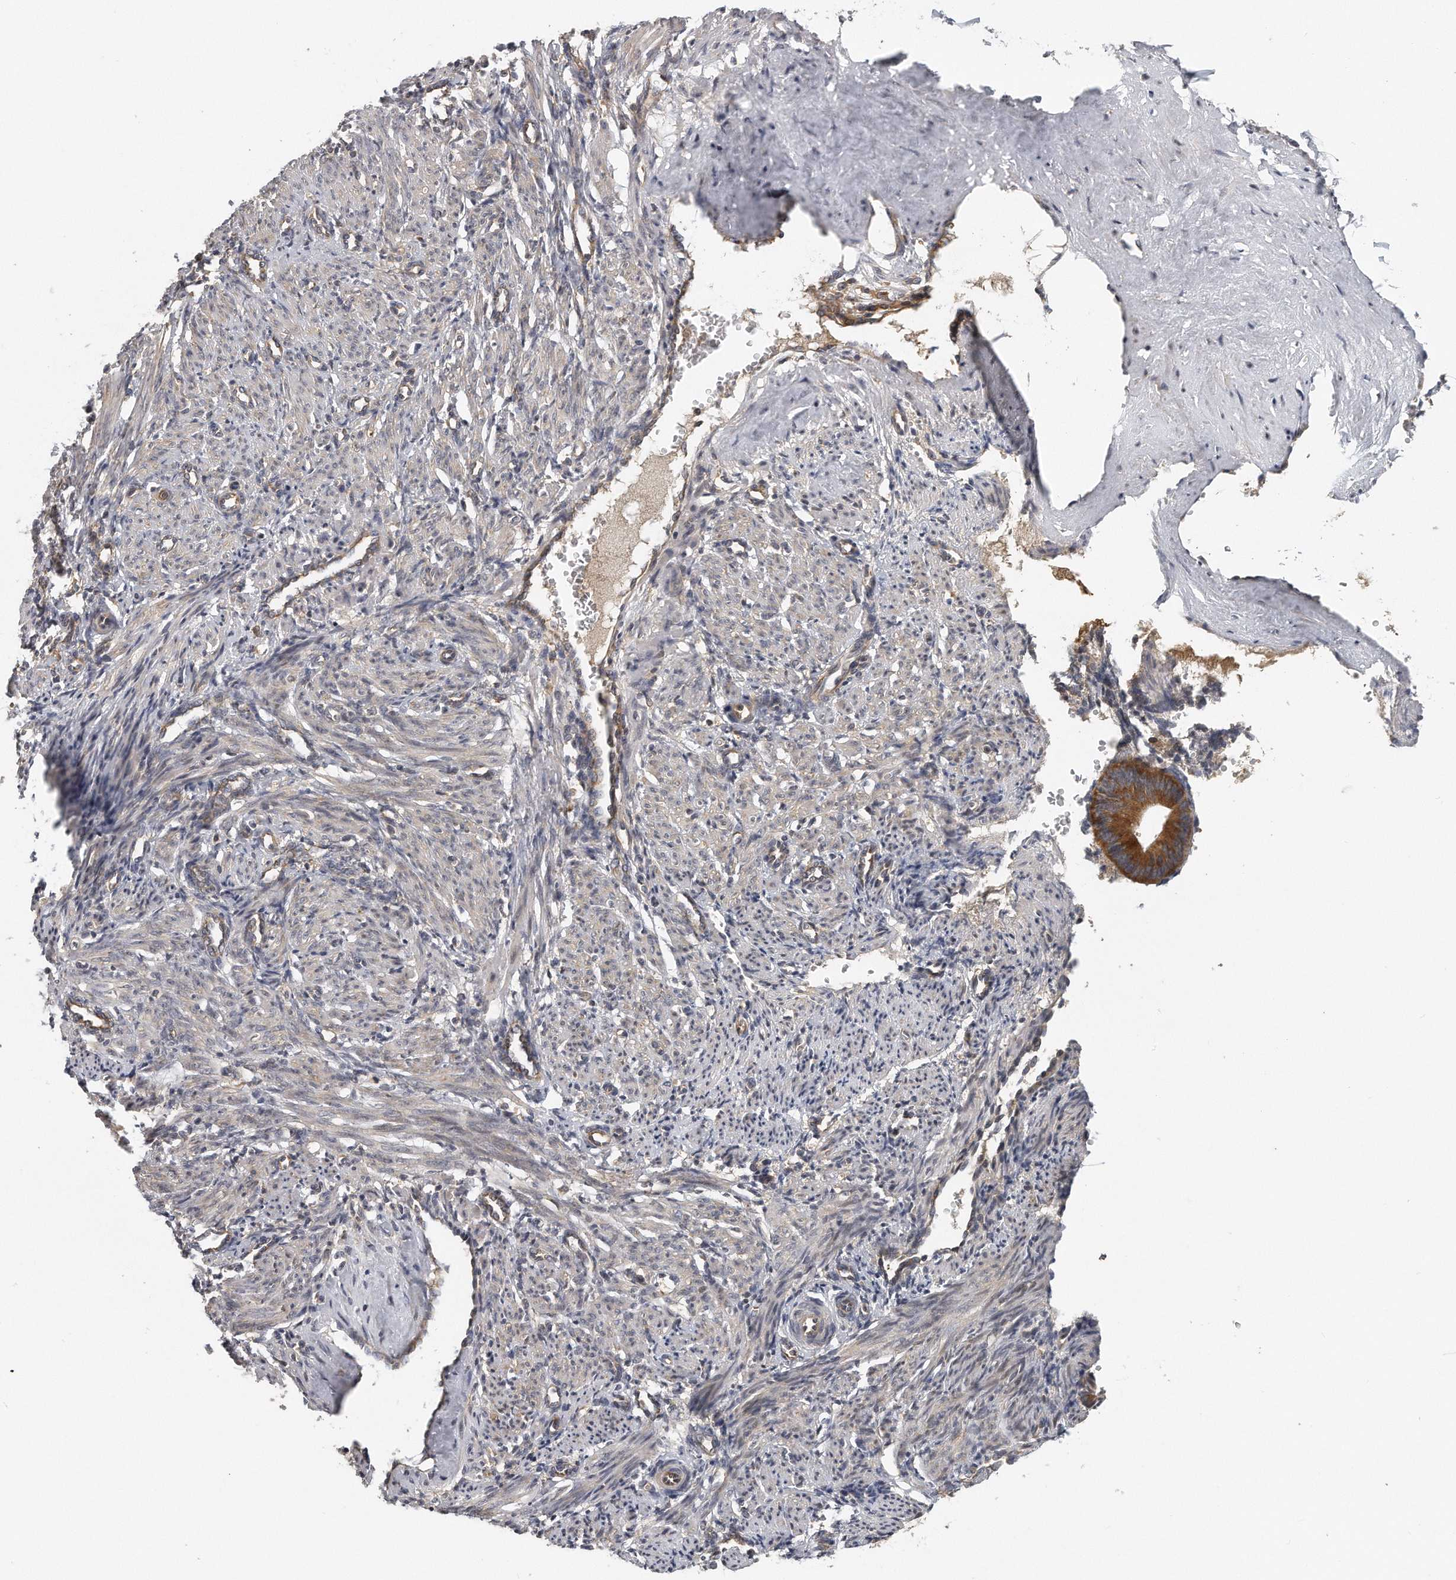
{"staining": {"intensity": "weak", "quantity": ">75%", "location": "cytoplasmic/membranous"}, "tissue": "smooth muscle", "cell_type": "Smooth muscle cells", "image_type": "normal", "snomed": [{"axis": "morphology", "description": "Normal tissue, NOS"}, {"axis": "topography", "description": "Endometrium"}], "caption": "Immunohistochemistry (IHC) of benign smooth muscle reveals low levels of weak cytoplasmic/membranous staining in approximately >75% of smooth muscle cells. (DAB IHC with brightfield microscopy, high magnification).", "gene": "EIF3I", "patient": {"sex": "female", "age": 33}}